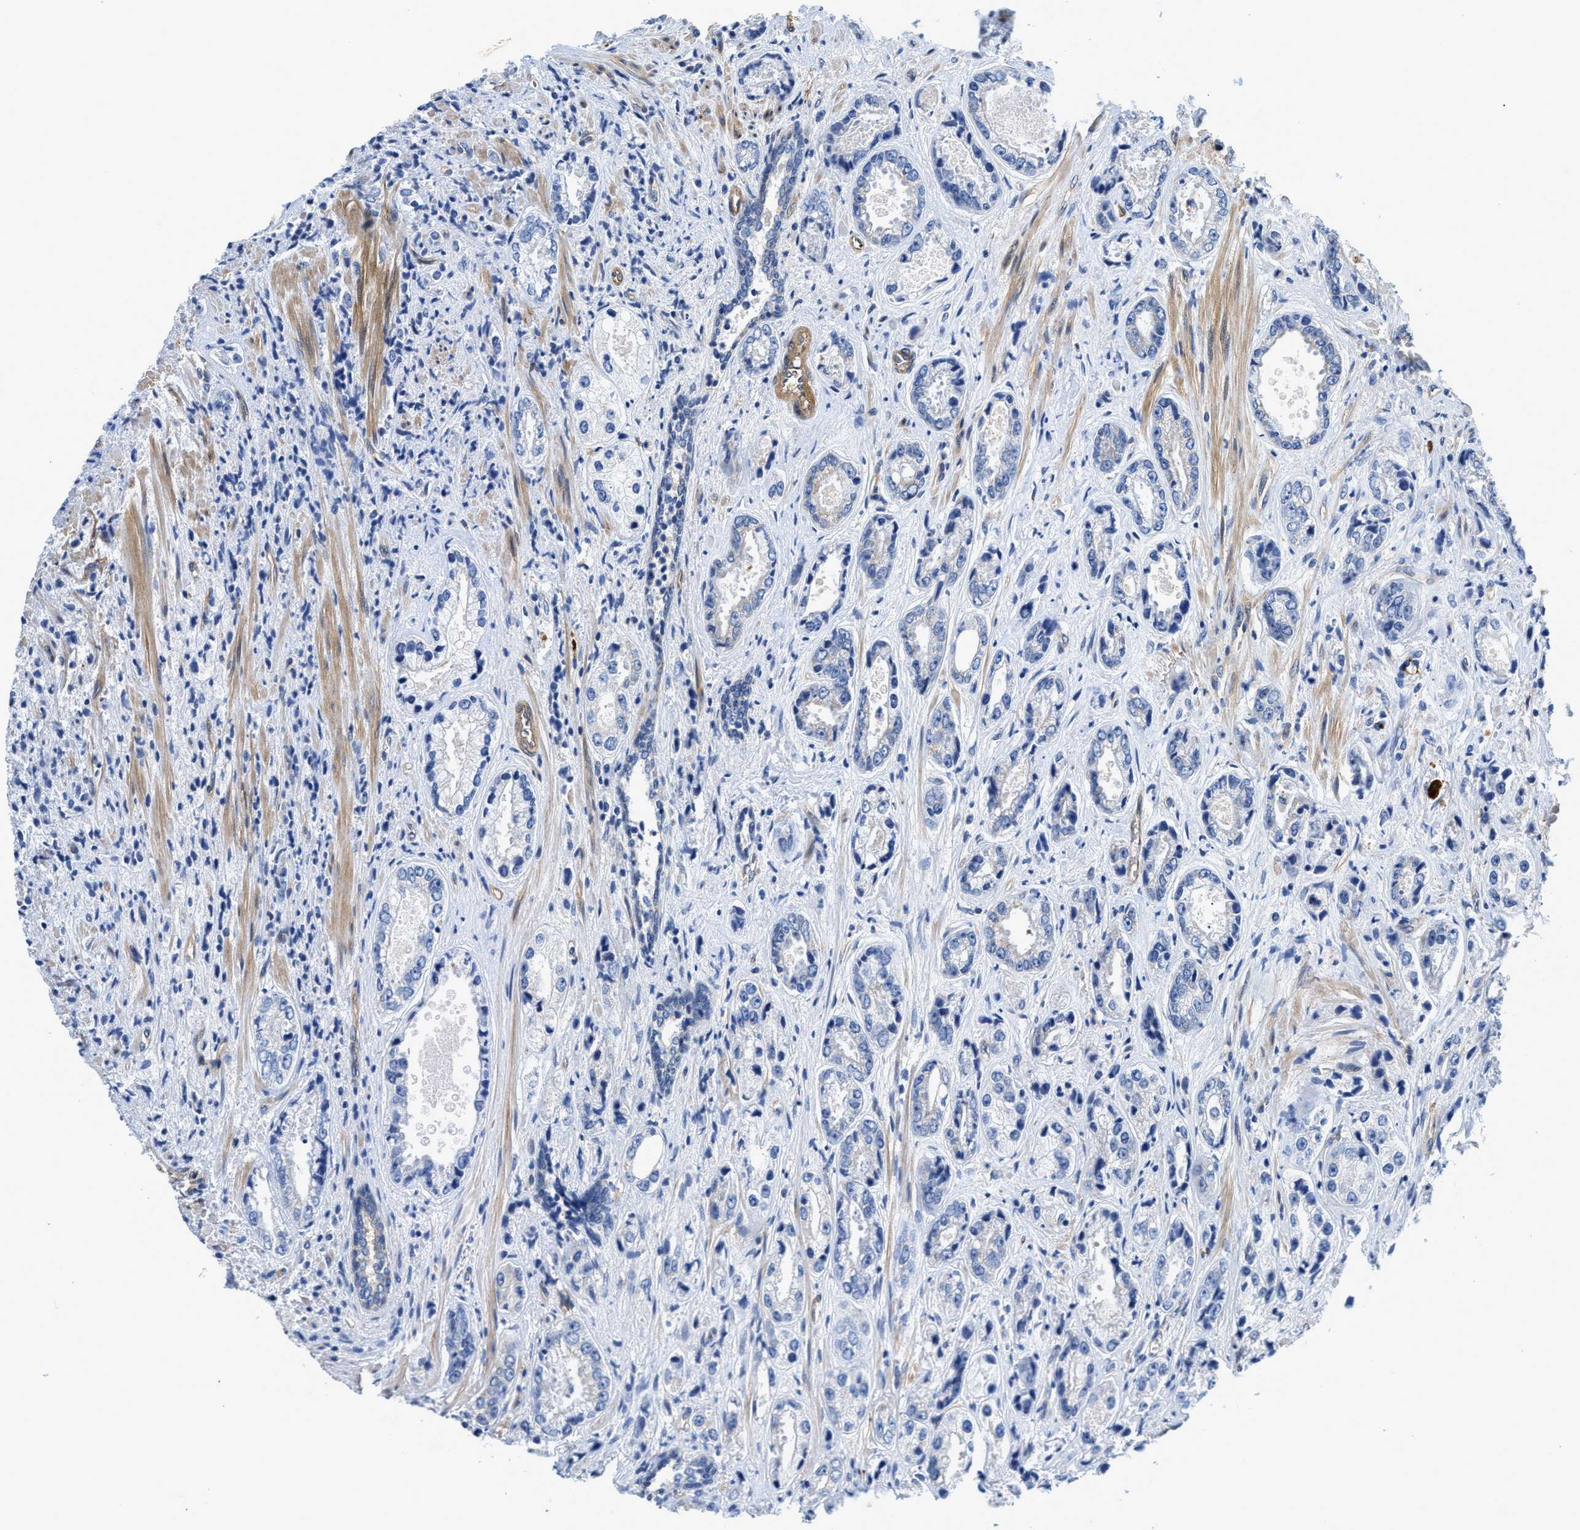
{"staining": {"intensity": "negative", "quantity": "none", "location": "none"}, "tissue": "prostate cancer", "cell_type": "Tumor cells", "image_type": "cancer", "snomed": [{"axis": "morphology", "description": "Adenocarcinoma, High grade"}, {"axis": "topography", "description": "Prostate"}], "caption": "IHC image of prostate adenocarcinoma (high-grade) stained for a protein (brown), which demonstrates no positivity in tumor cells.", "gene": "RAPH1", "patient": {"sex": "male", "age": 61}}